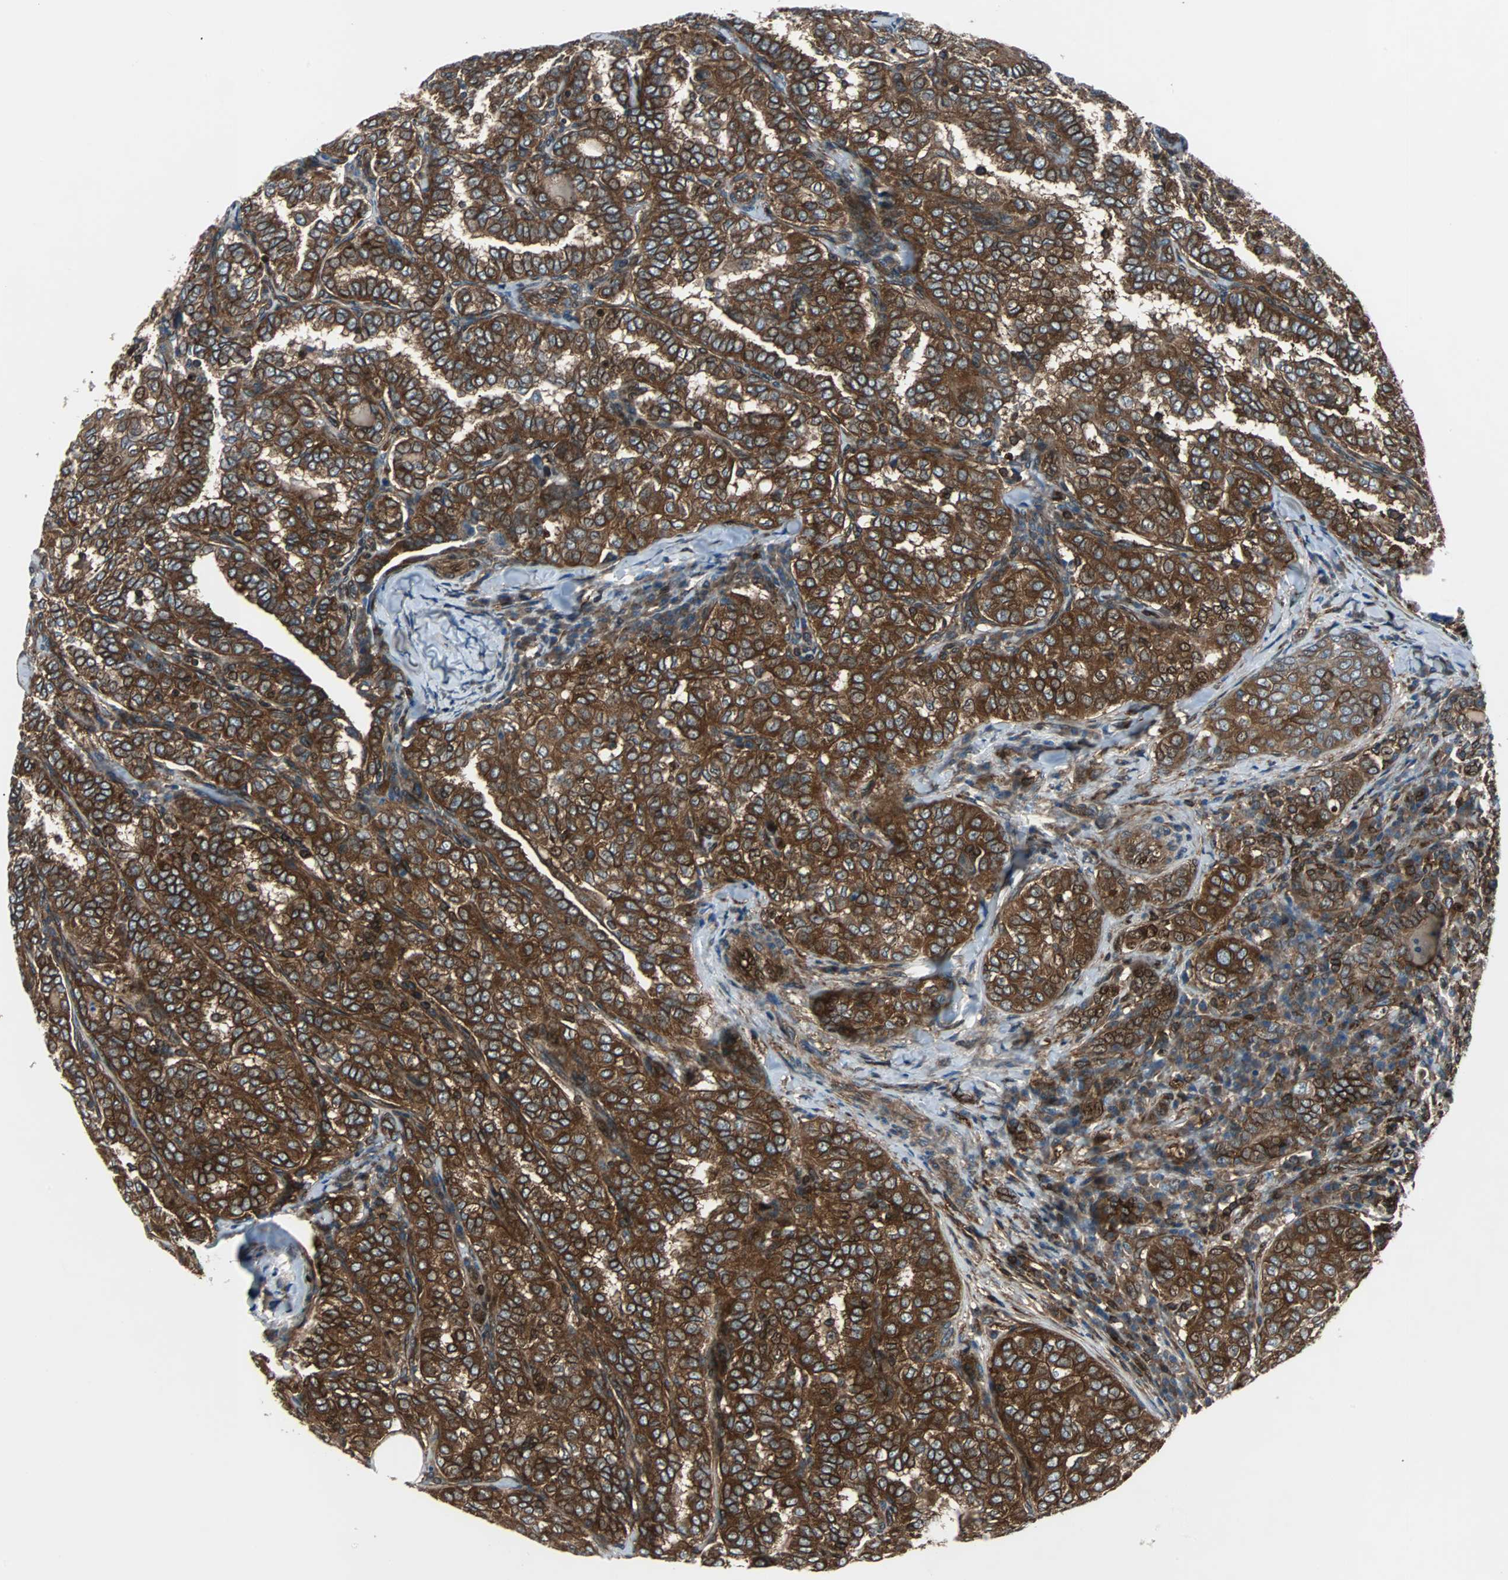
{"staining": {"intensity": "strong", "quantity": ">75%", "location": "cytoplasmic/membranous"}, "tissue": "thyroid cancer", "cell_type": "Tumor cells", "image_type": "cancer", "snomed": [{"axis": "morphology", "description": "Papillary adenocarcinoma, NOS"}, {"axis": "topography", "description": "Thyroid gland"}], "caption": "High-power microscopy captured an immunohistochemistry micrograph of thyroid cancer (papillary adenocarcinoma), revealing strong cytoplasmic/membranous positivity in about >75% of tumor cells.", "gene": "RELA", "patient": {"sex": "female", "age": 30}}